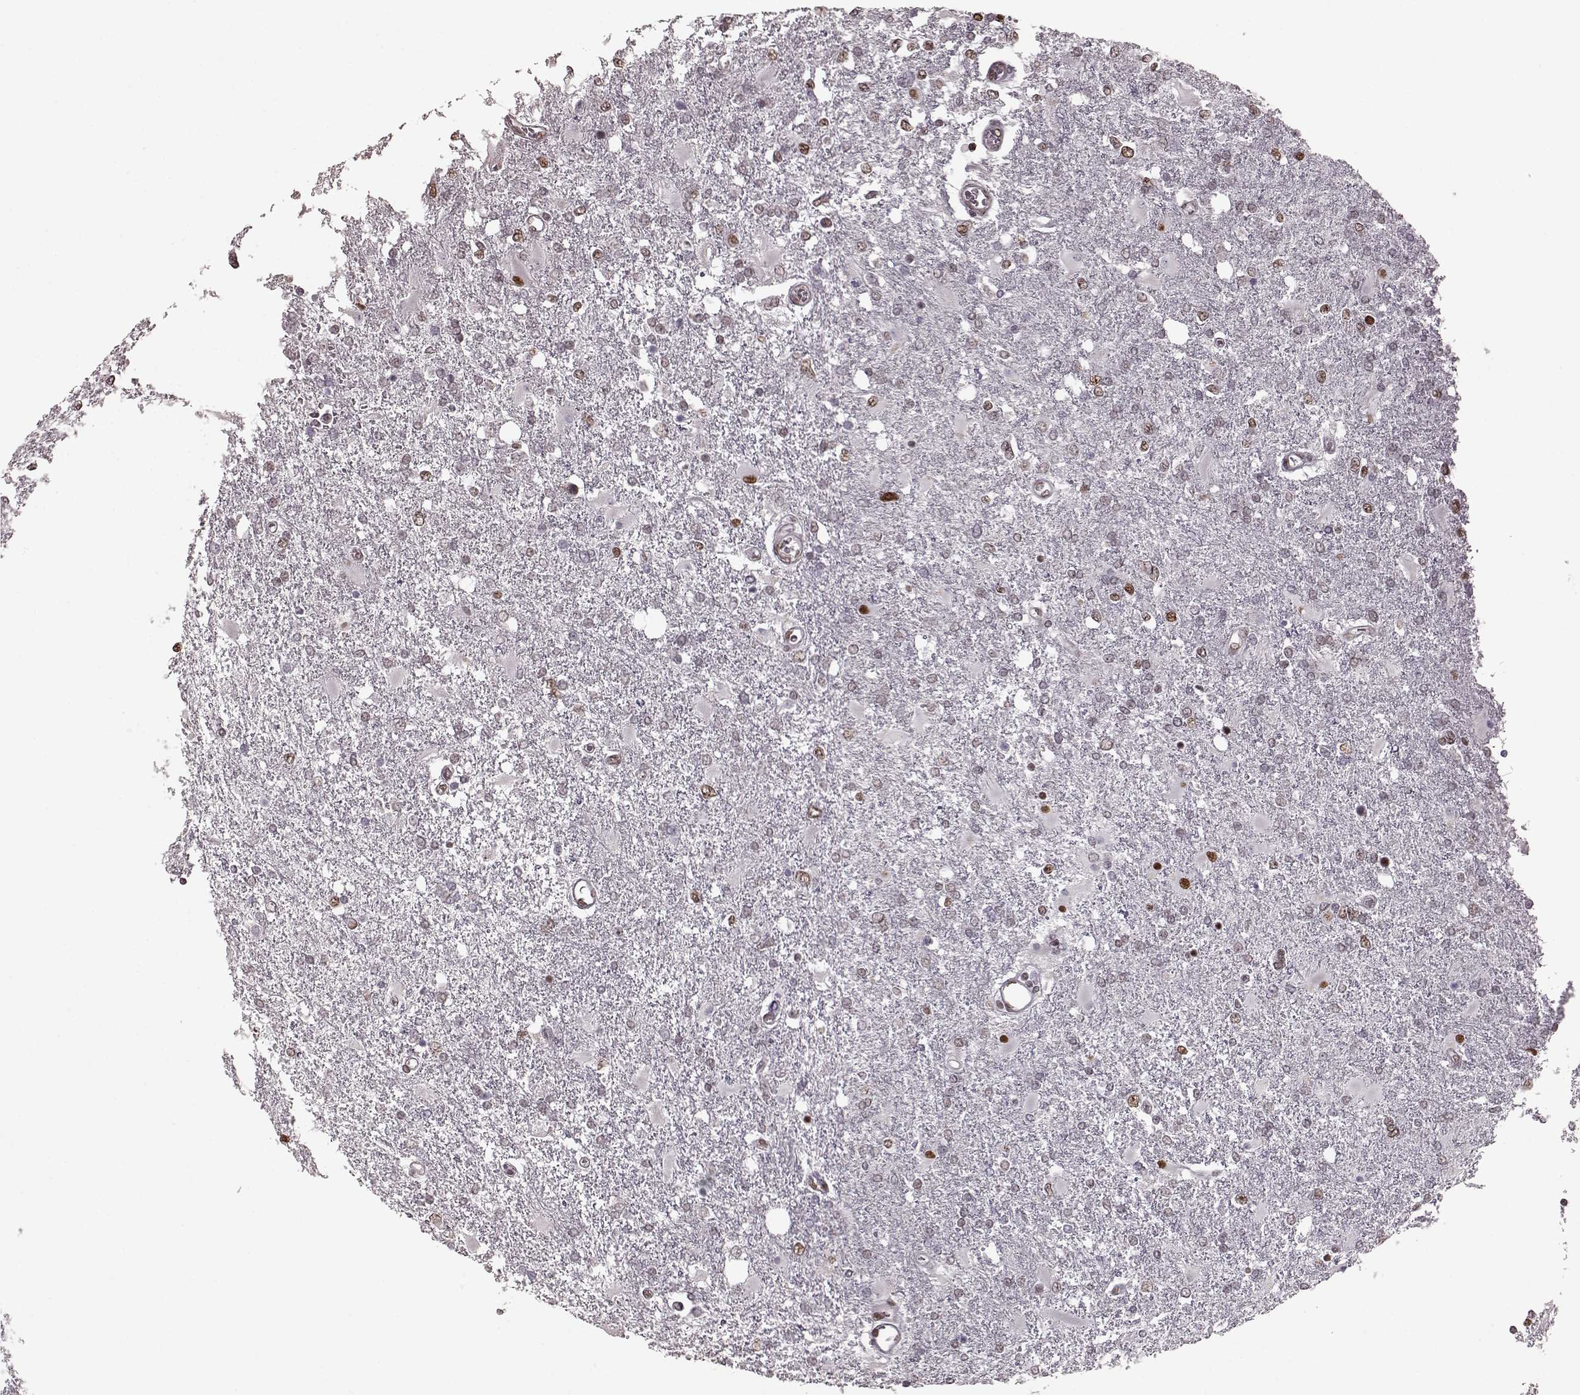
{"staining": {"intensity": "moderate", "quantity": "<25%", "location": "nuclear"}, "tissue": "glioma", "cell_type": "Tumor cells", "image_type": "cancer", "snomed": [{"axis": "morphology", "description": "Glioma, malignant, High grade"}, {"axis": "topography", "description": "Cerebral cortex"}], "caption": "Protein expression analysis of human glioma reveals moderate nuclear staining in about <25% of tumor cells. (IHC, brightfield microscopy, high magnification).", "gene": "NR2C1", "patient": {"sex": "male", "age": 79}}